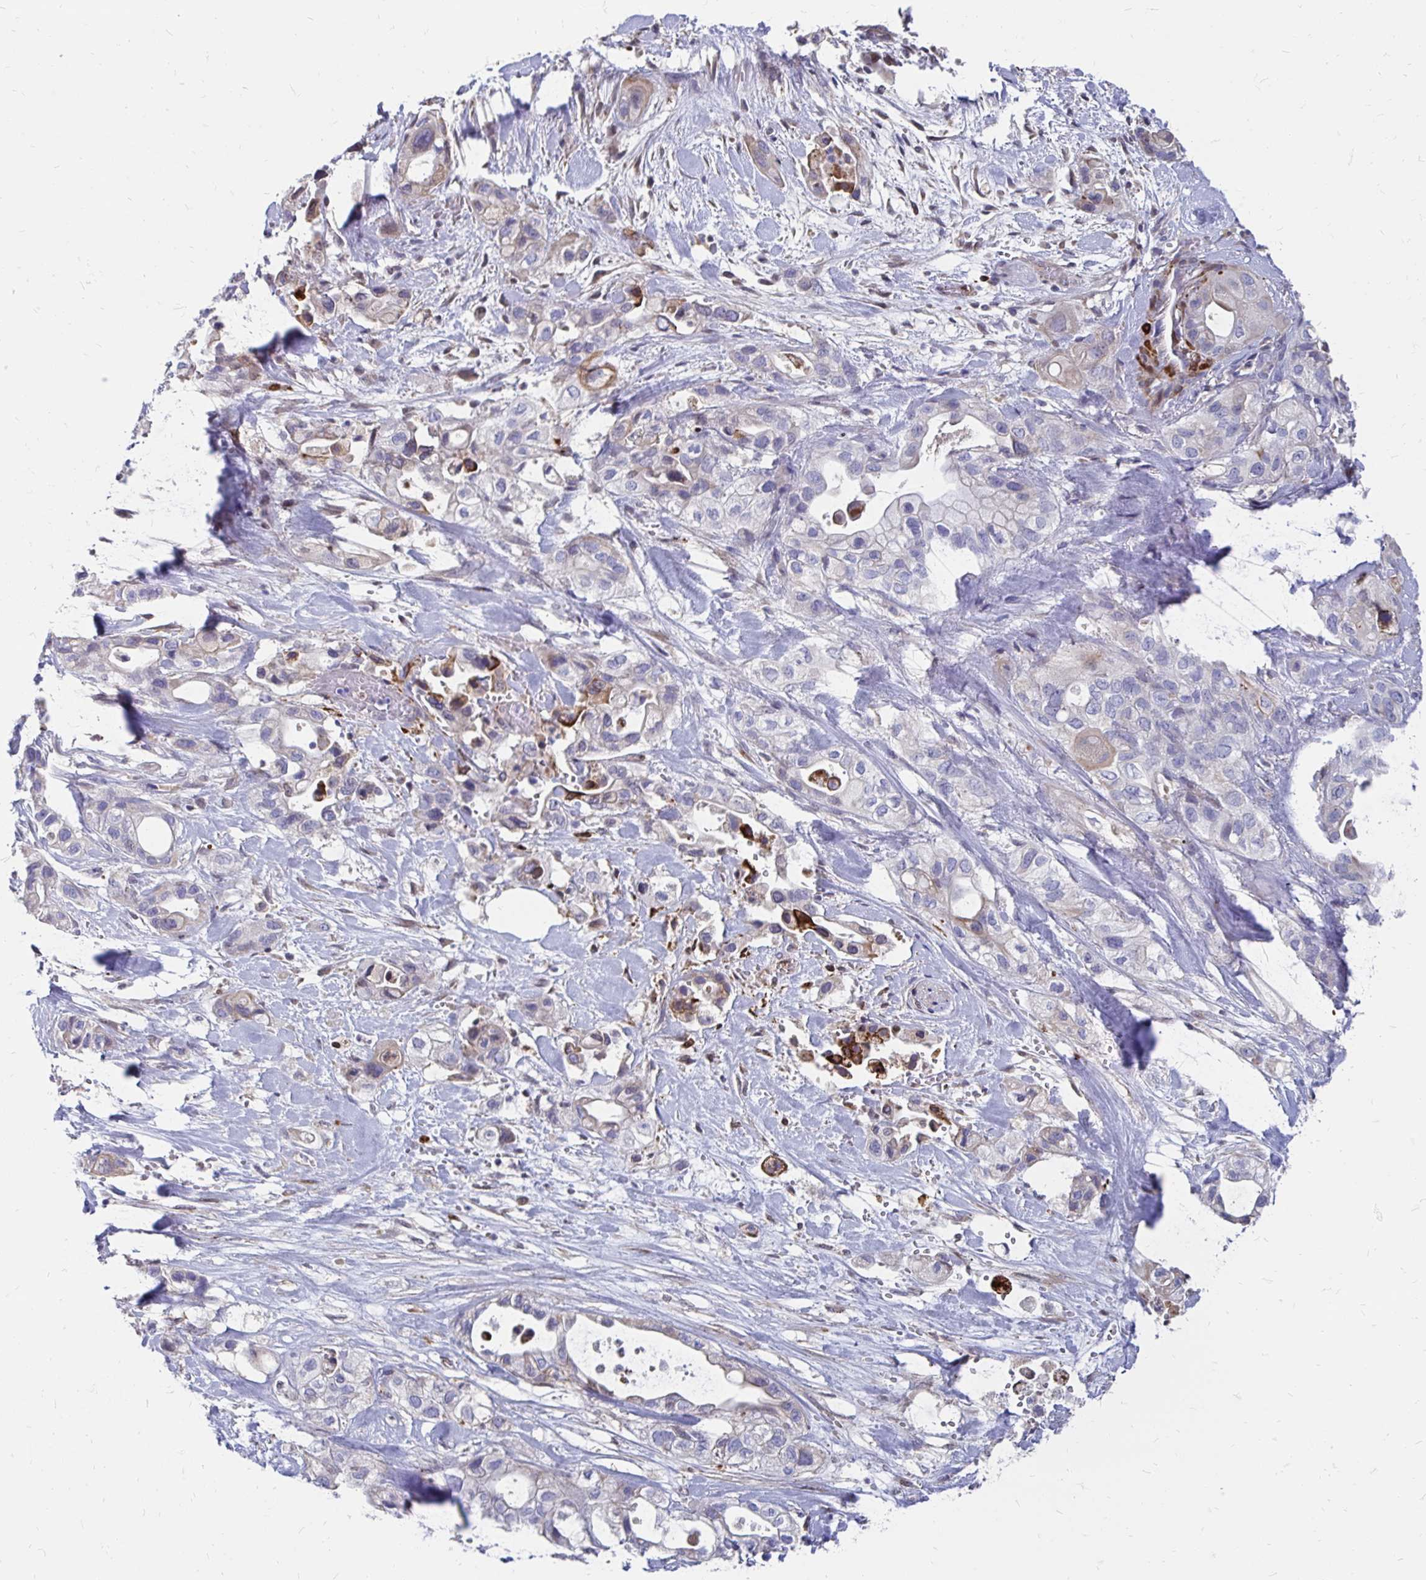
{"staining": {"intensity": "negative", "quantity": "none", "location": "none"}, "tissue": "pancreatic cancer", "cell_type": "Tumor cells", "image_type": "cancer", "snomed": [{"axis": "morphology", "description": "Adenocarcinoma, NOS"}, {"axis": "topography", "description": "Pancreas"}], "caption": "Immunohistochemistry (IHC) of pancreatic cancer (adenocarcinoma) reveals no expression in tumor cells.", "gene": "CDKL1", "patient": {"sex": "male", "age": 44}}